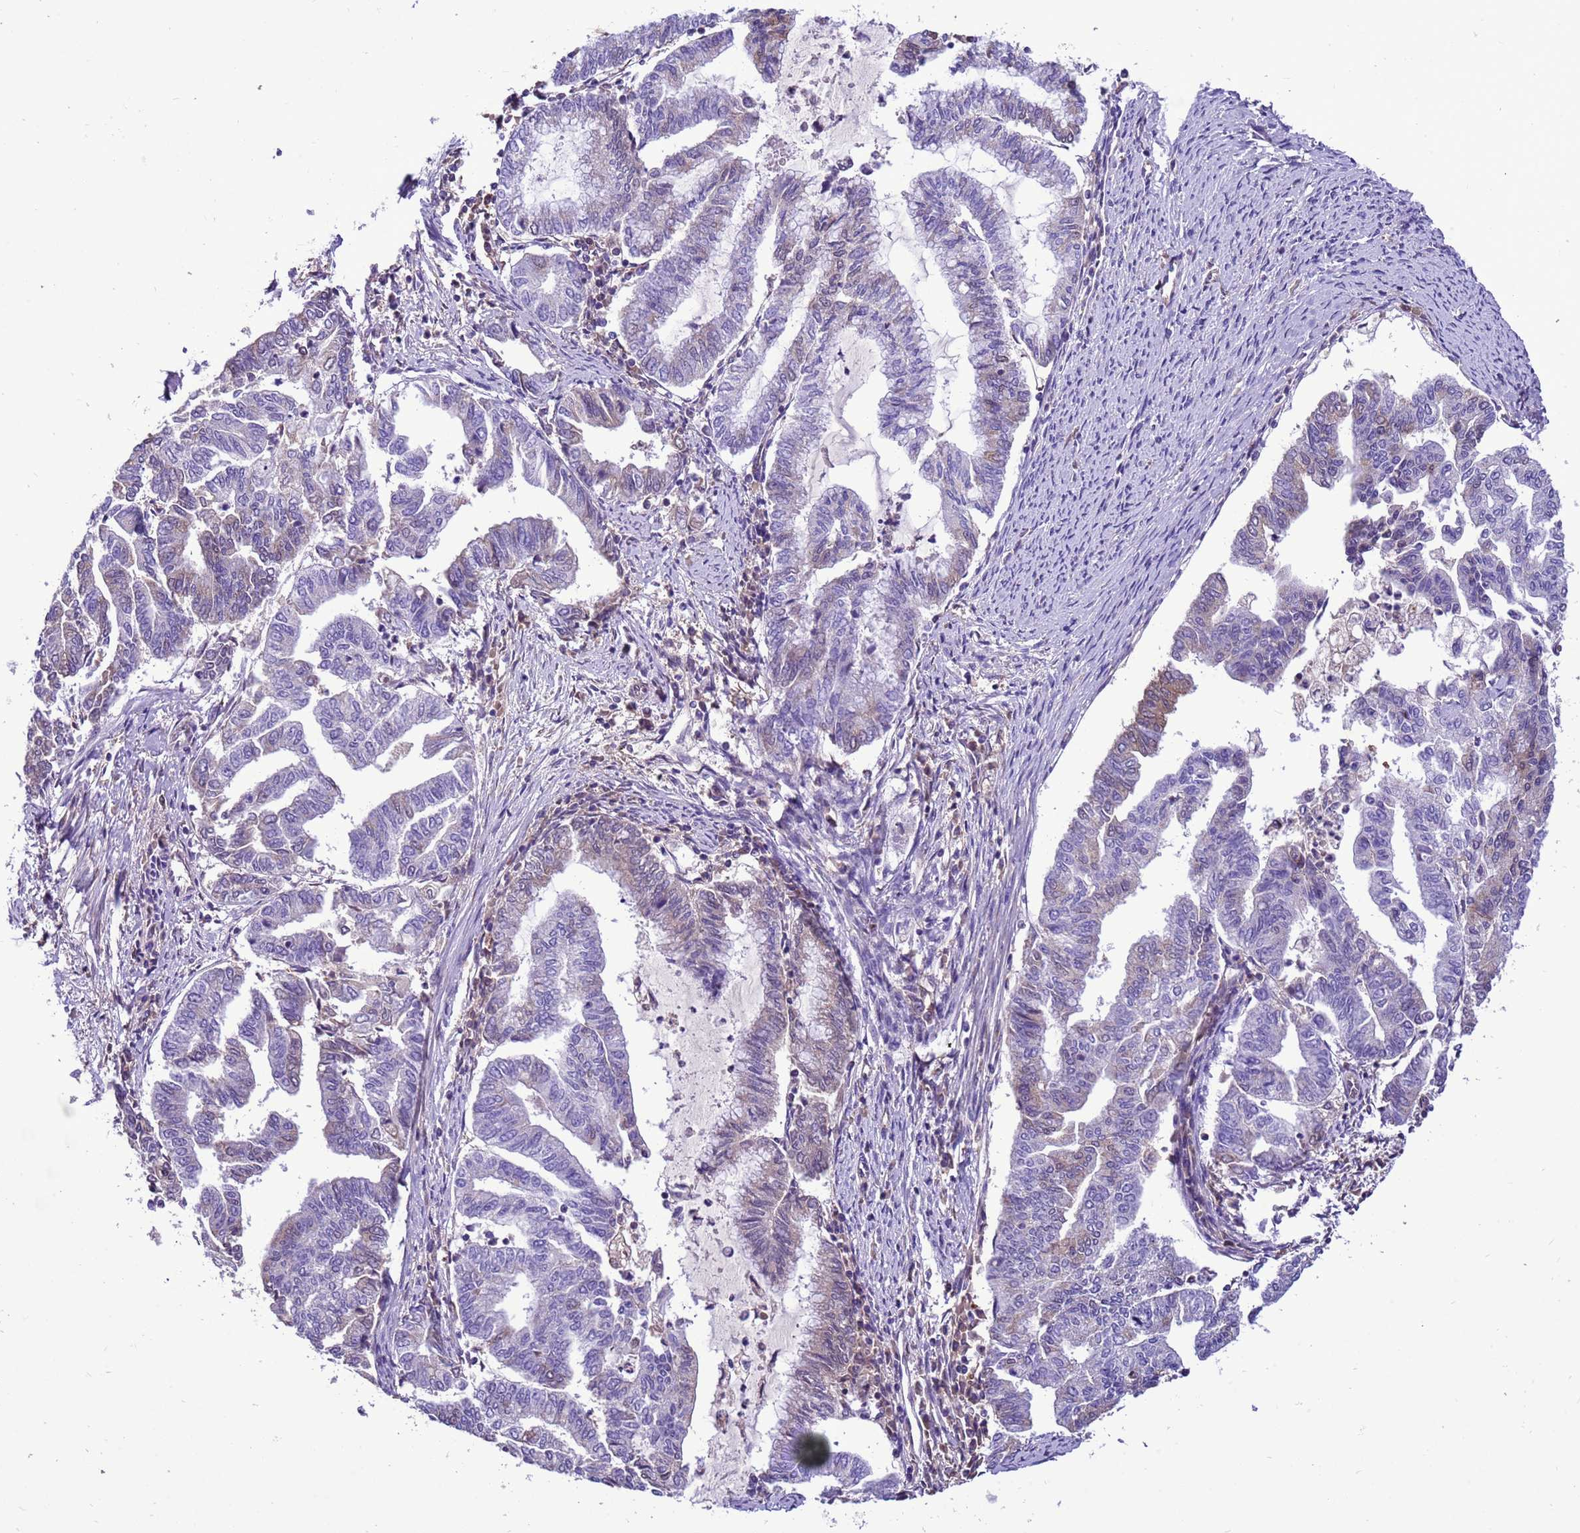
{"staining": {"intensity": "weak", "quantity": "<25%", "location": "cytoplasmic/membranous"}, "tissue": "endometrial cancer", "cell_type": "Tumor cells", "image_type": "cancer", "snomed": [{"axis": "morphology", "description": "Adenocarcinoma, NOS"}, {"axis": "topography", "description": "Endometrium"}], "caption": "Photomicrograph shows no protein expression in tumor cells of endometrial cancer tissue. (Stains: DAB immunohistochemistry (IHC) with hematoxylin counter stain, Microscopy: brightfield microscopy at high magnification).", "gene": "RABEP2", "patient": {"sex": "female", "age": 79}}